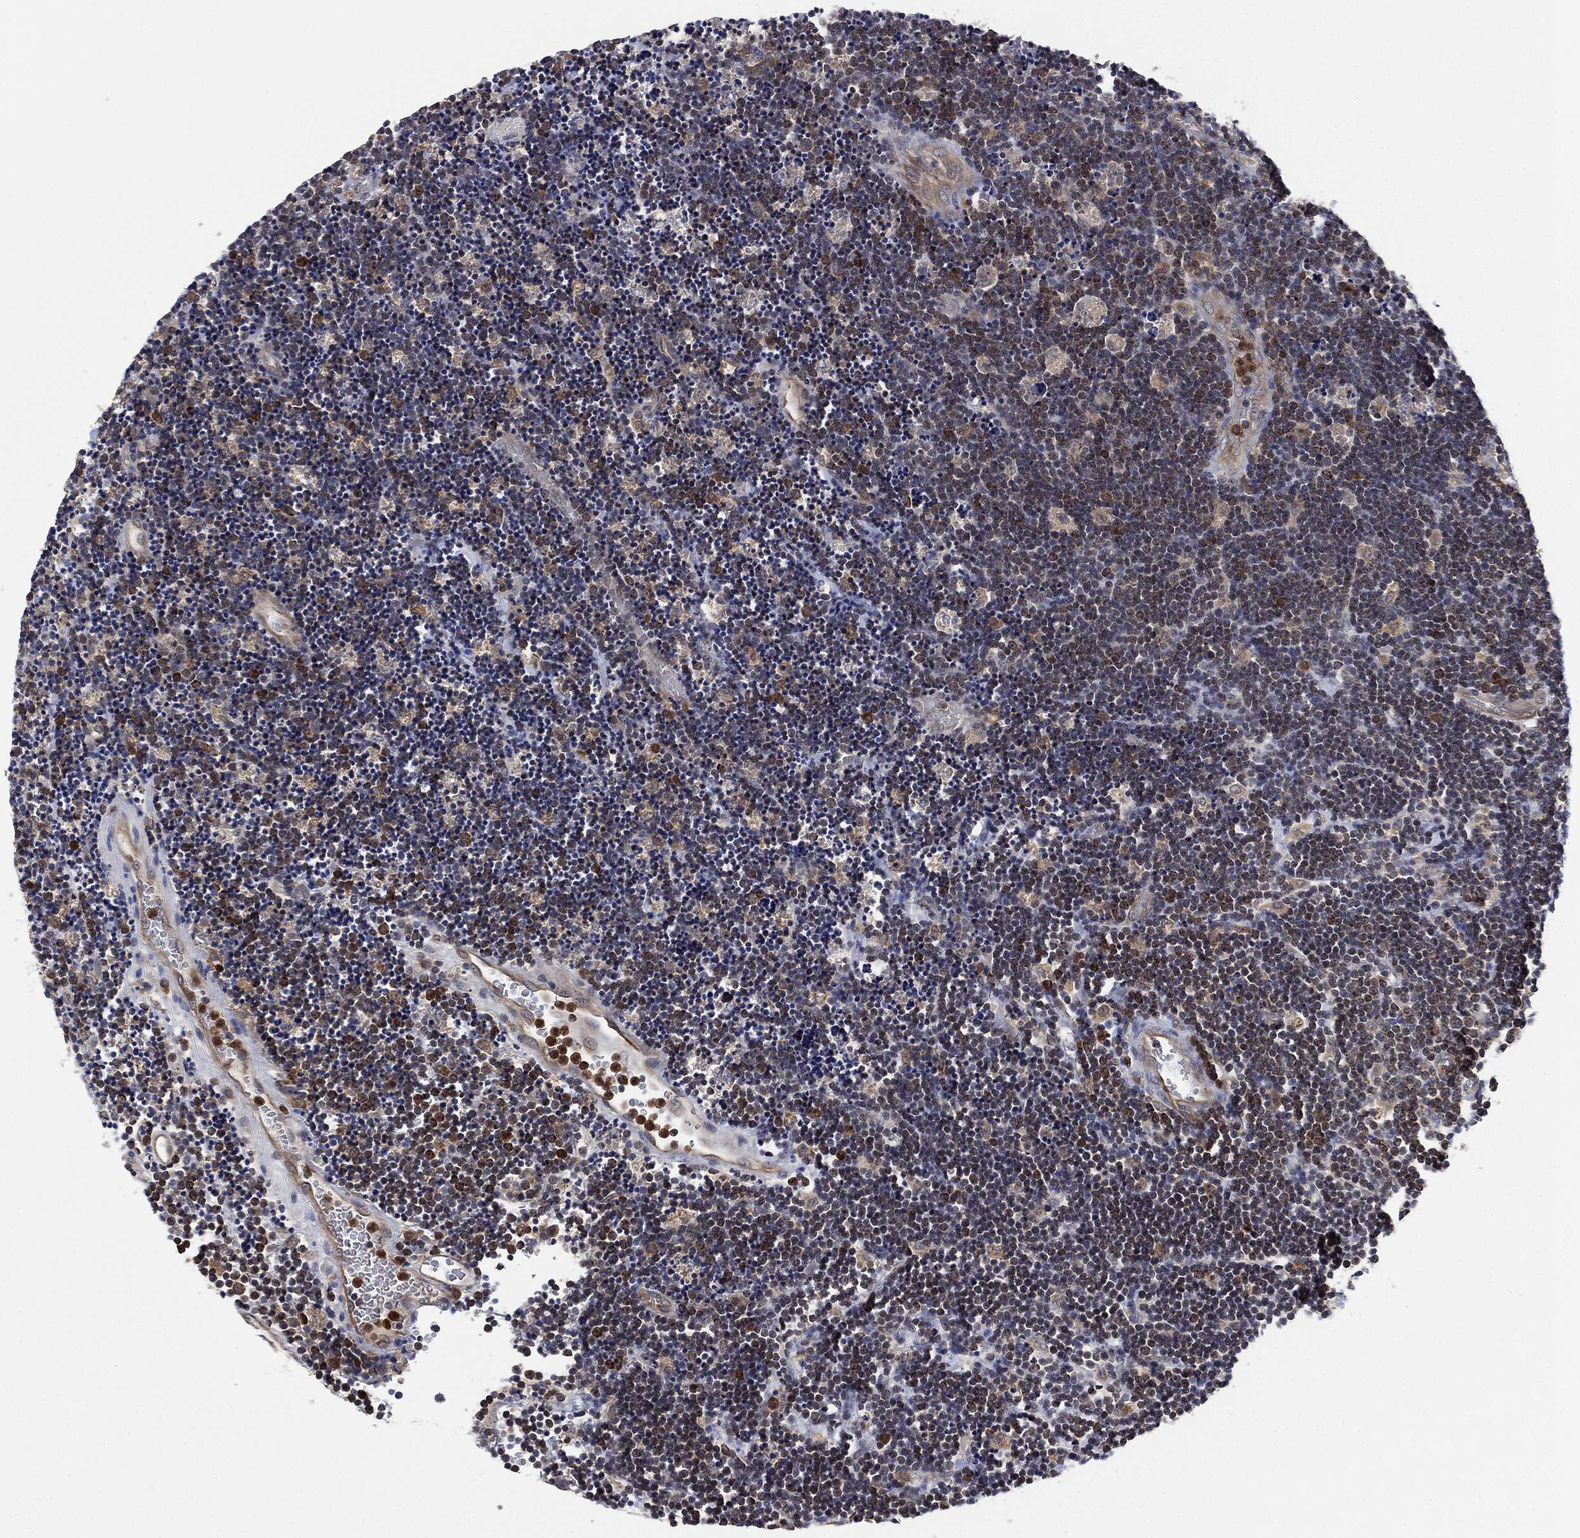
{"staining": {"intensity": "moderate", "quantity": "<25%", "location": "cytoplasmic/membranous"}, "tissue": "lymphoma", "cell_type": "Tumor cells", "image_type": "cancer", "snomed": [{"axis": "morphology", "description": "Malignant lymphoma, non-Hodgkin's type, Low grade"}, {"axis": "topography", "description": "Brain"}], "caption": "Brown immunohistochemical staining in human lymphoma displays moderate cytoplasmic/membranous positivity in approximately <25% of tumor cells.", "gene": "FES", "patient": {"sex": "female", "age": 66}}